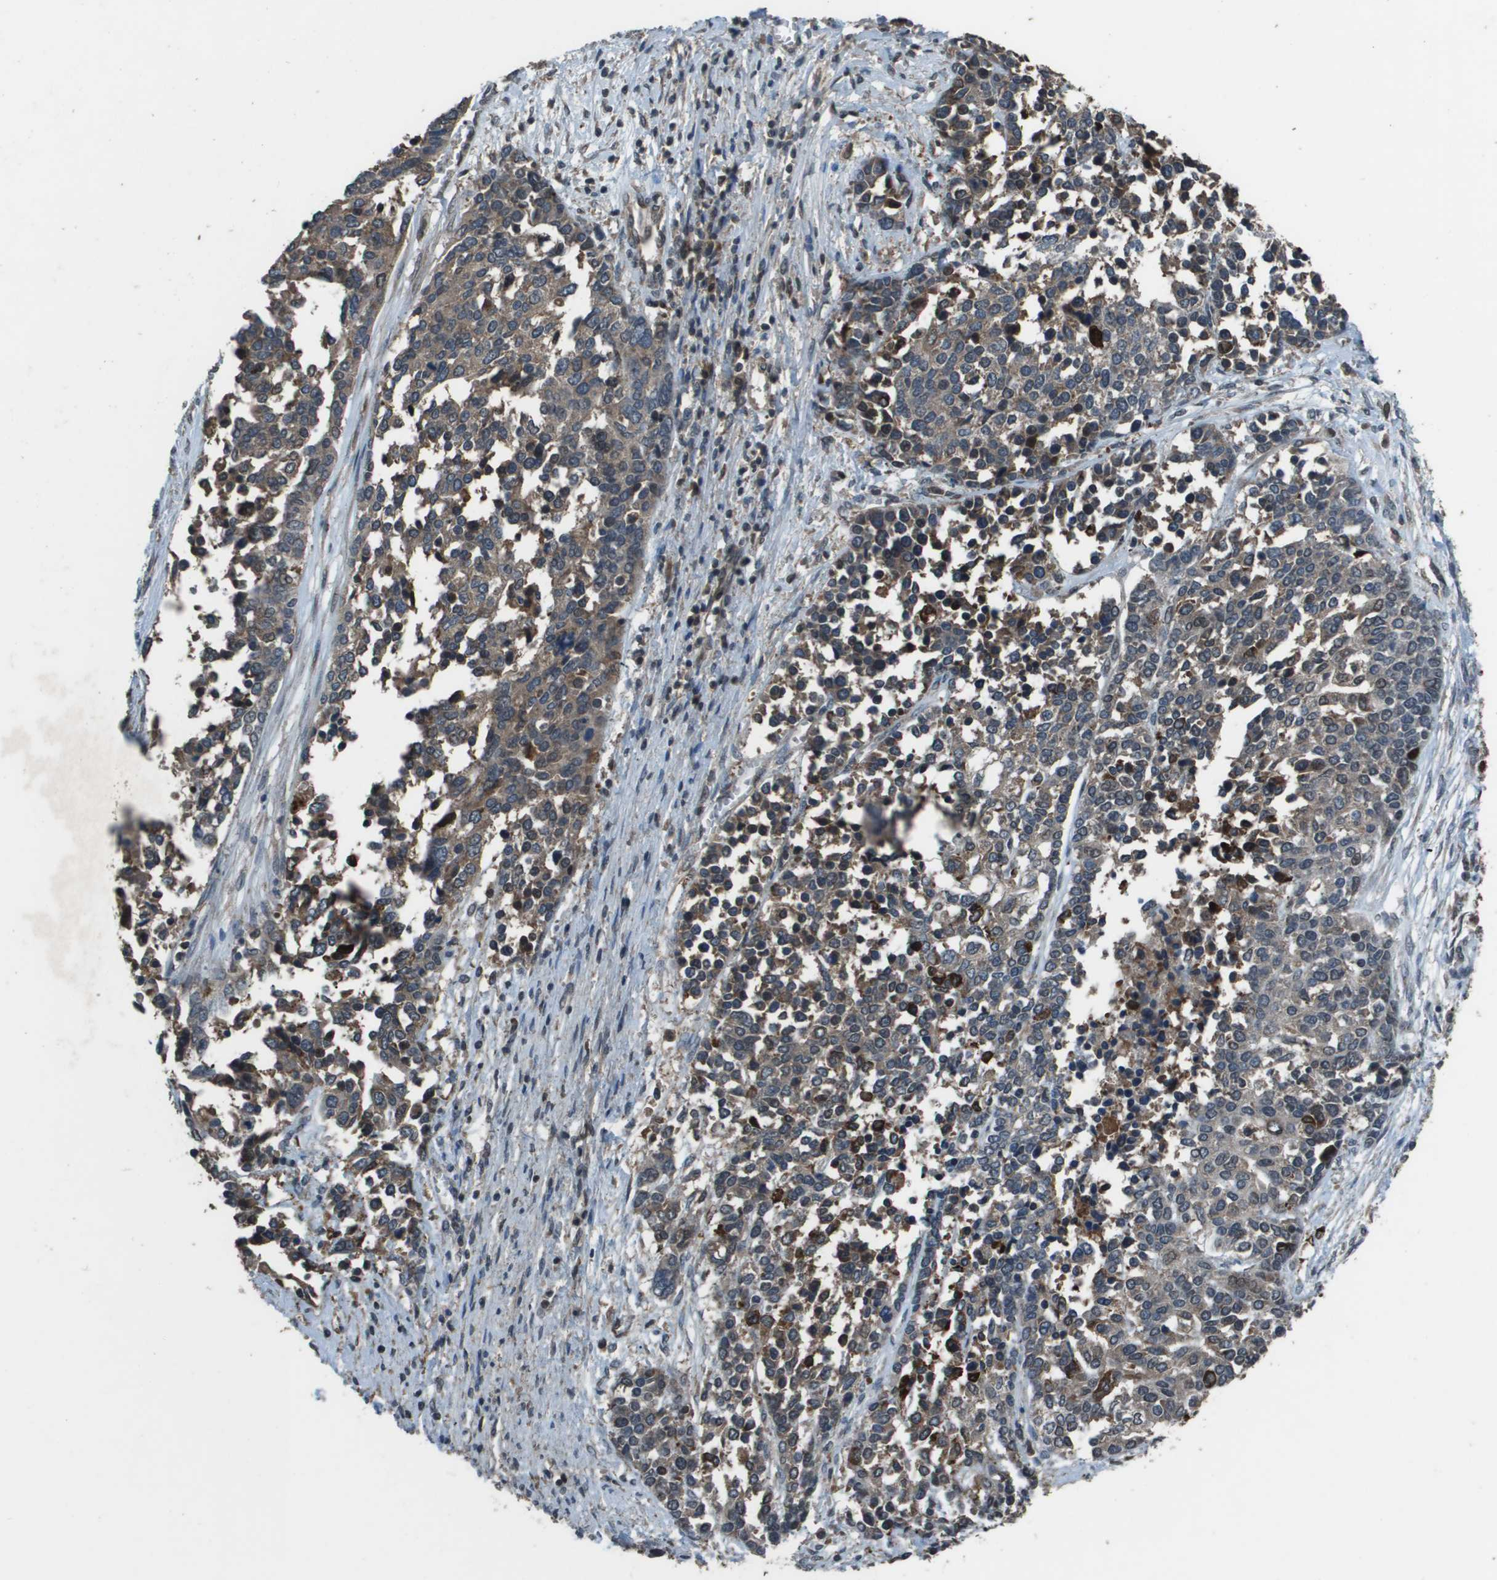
{"staining": {"intensity": "weak", "quantity": "<25%", "location": "cytoplasmic/membranous"}, "tissue": "ovarian cancer", "cell_type": "Tumor cells", "image_type": "cancer", "snomed": [{"axis": "morphology", "description": "Cystadenocarcinoma, serous, NOS"}, {"axis": "topography", "description": "Ovary"}], "caption": "An IHC image of ovarian serous cystadenocarcinoma is shown. There is no staining in tumor cells of ovarian serous cystadenocarcinoma.", "gene": "GOSR2", "patient": {"sex": "female", "age": 44}}